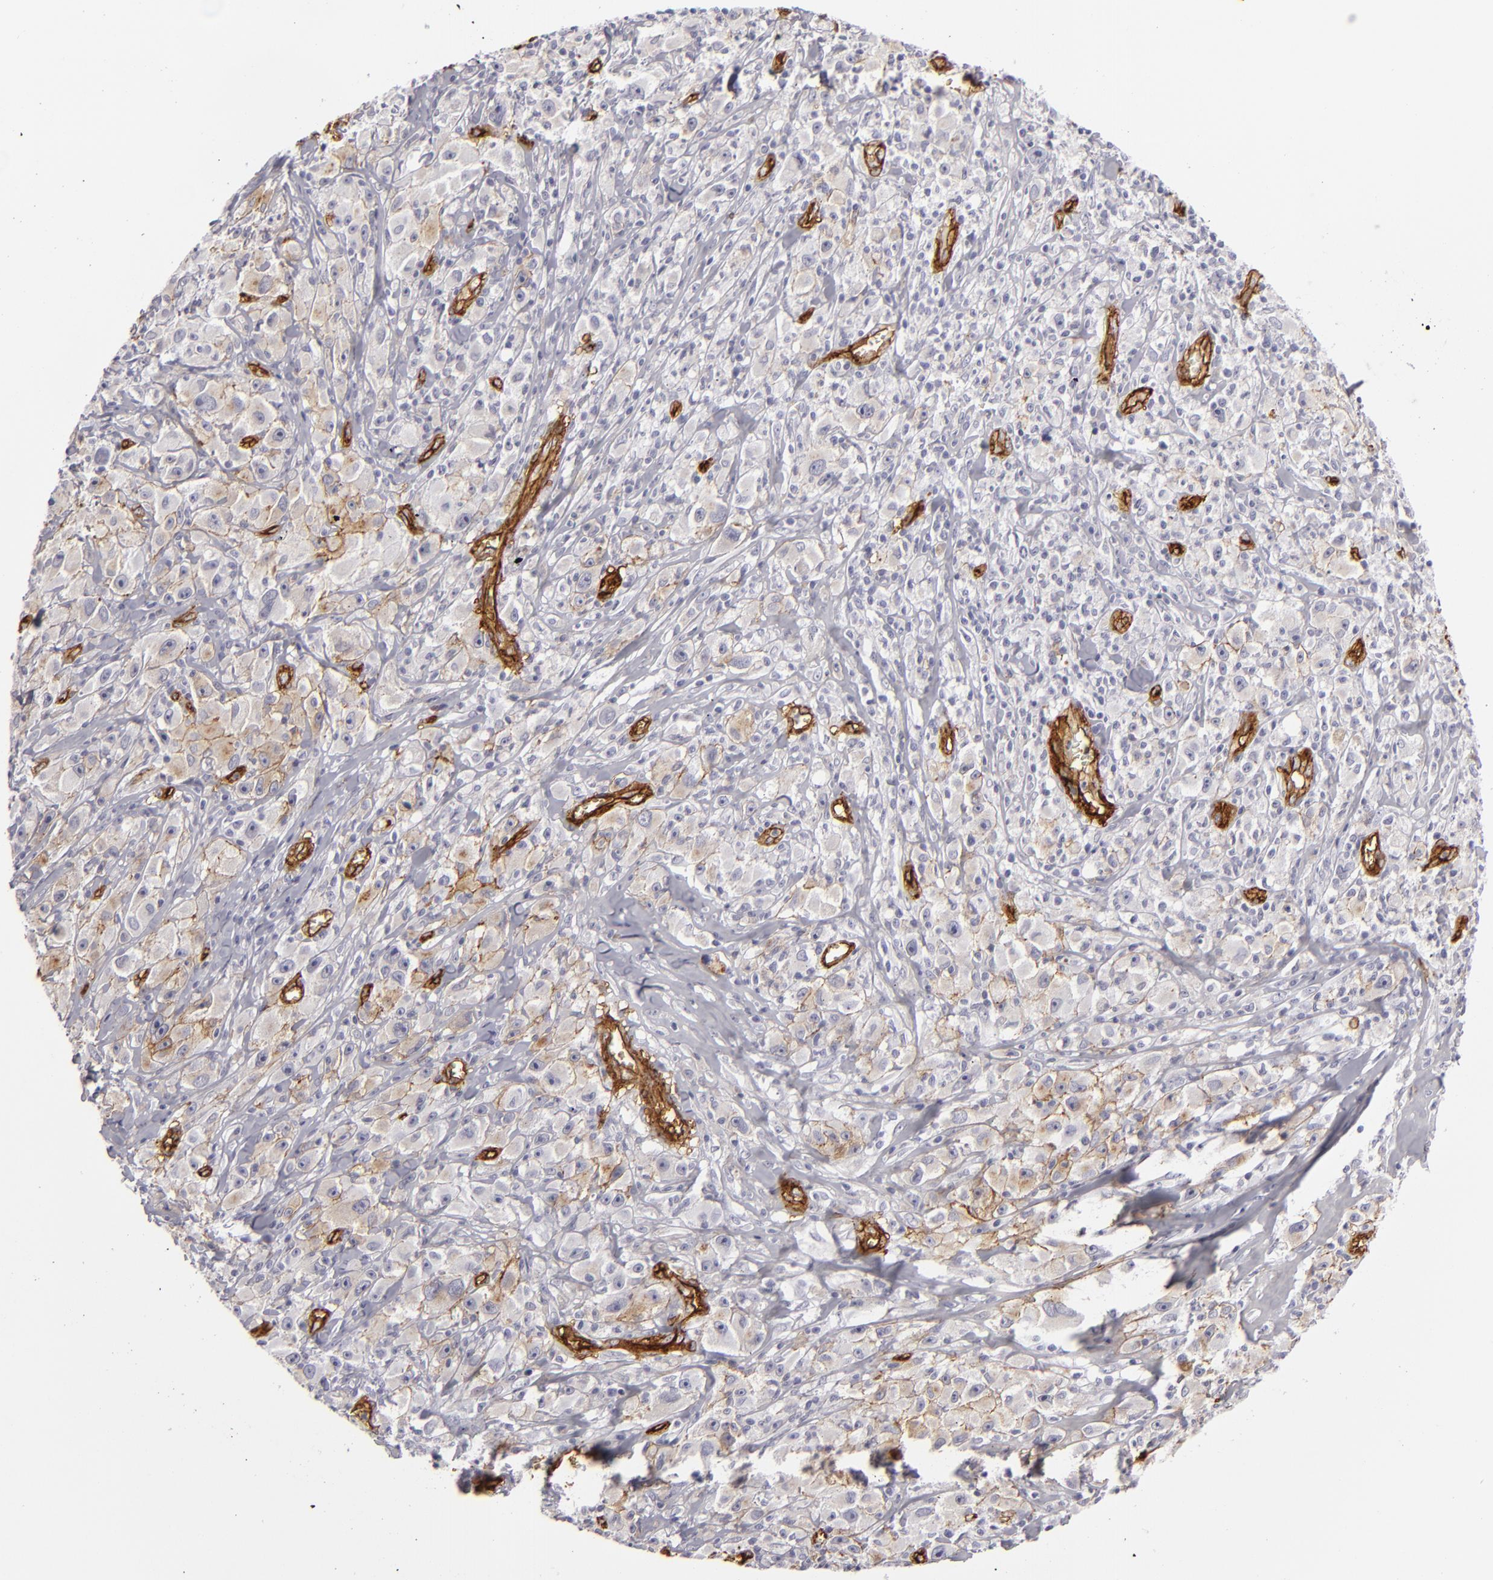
{"staining": {"intensity": "weak", "quantity": ">75%", "location": "cytoplasmic/membranous"}, "tissue": "melanoma", "cell_type": "Tumor cells", "image_type": "cancer", "snomed": [{"axis": "morphology", "description": "Malignant melanoma, NOS"}, {"axis": "topography", "description": "Skin"}], "caption": "Immunohistochemical staining of malignant melanoma displays low levels of weak cytoplasmic/membranous positivity in approximately >75% of tumor cells.", "gene": "MCAM", "patient": {"sex": "male", "age": 56}}